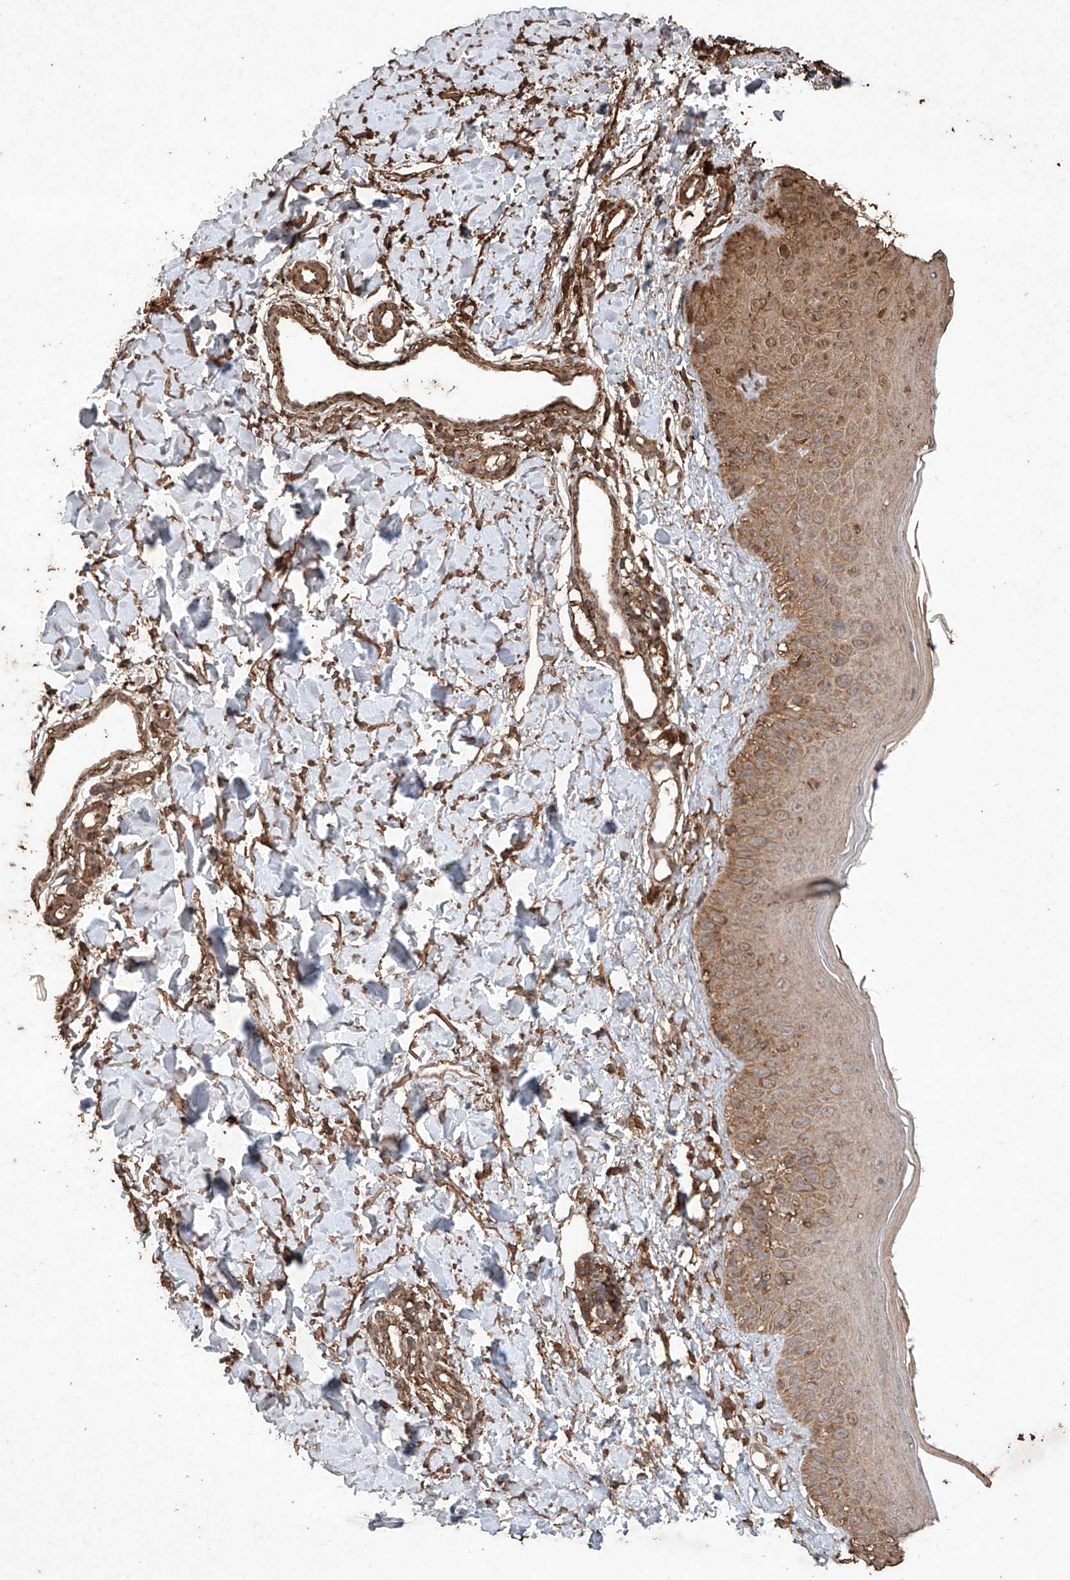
{"staining": {"intensity": "strong", "quantity": ">75%", "location": "cytoplasmic/membranous"}, "tissue": "skin", "cell_type": "Fibroblasts", "image_type": "normal", "snomed": [{"axis": "morphology", "description": "Normal tissue, NOS"}, {"axis": "topography", "description": "Skin"}], "caption": "High-power microscopy captured an immunohistochemistry (IHC) photomicrograph of unremarkable skin, revealing strong cytoplasmic/membranous positivity in approximately >75% of fibroblasts. The protein of interest is shown in brown color, while the nuclei are stained blue.", "gene": "M6PR", "patient": {"sex": "male", "age": 52}}